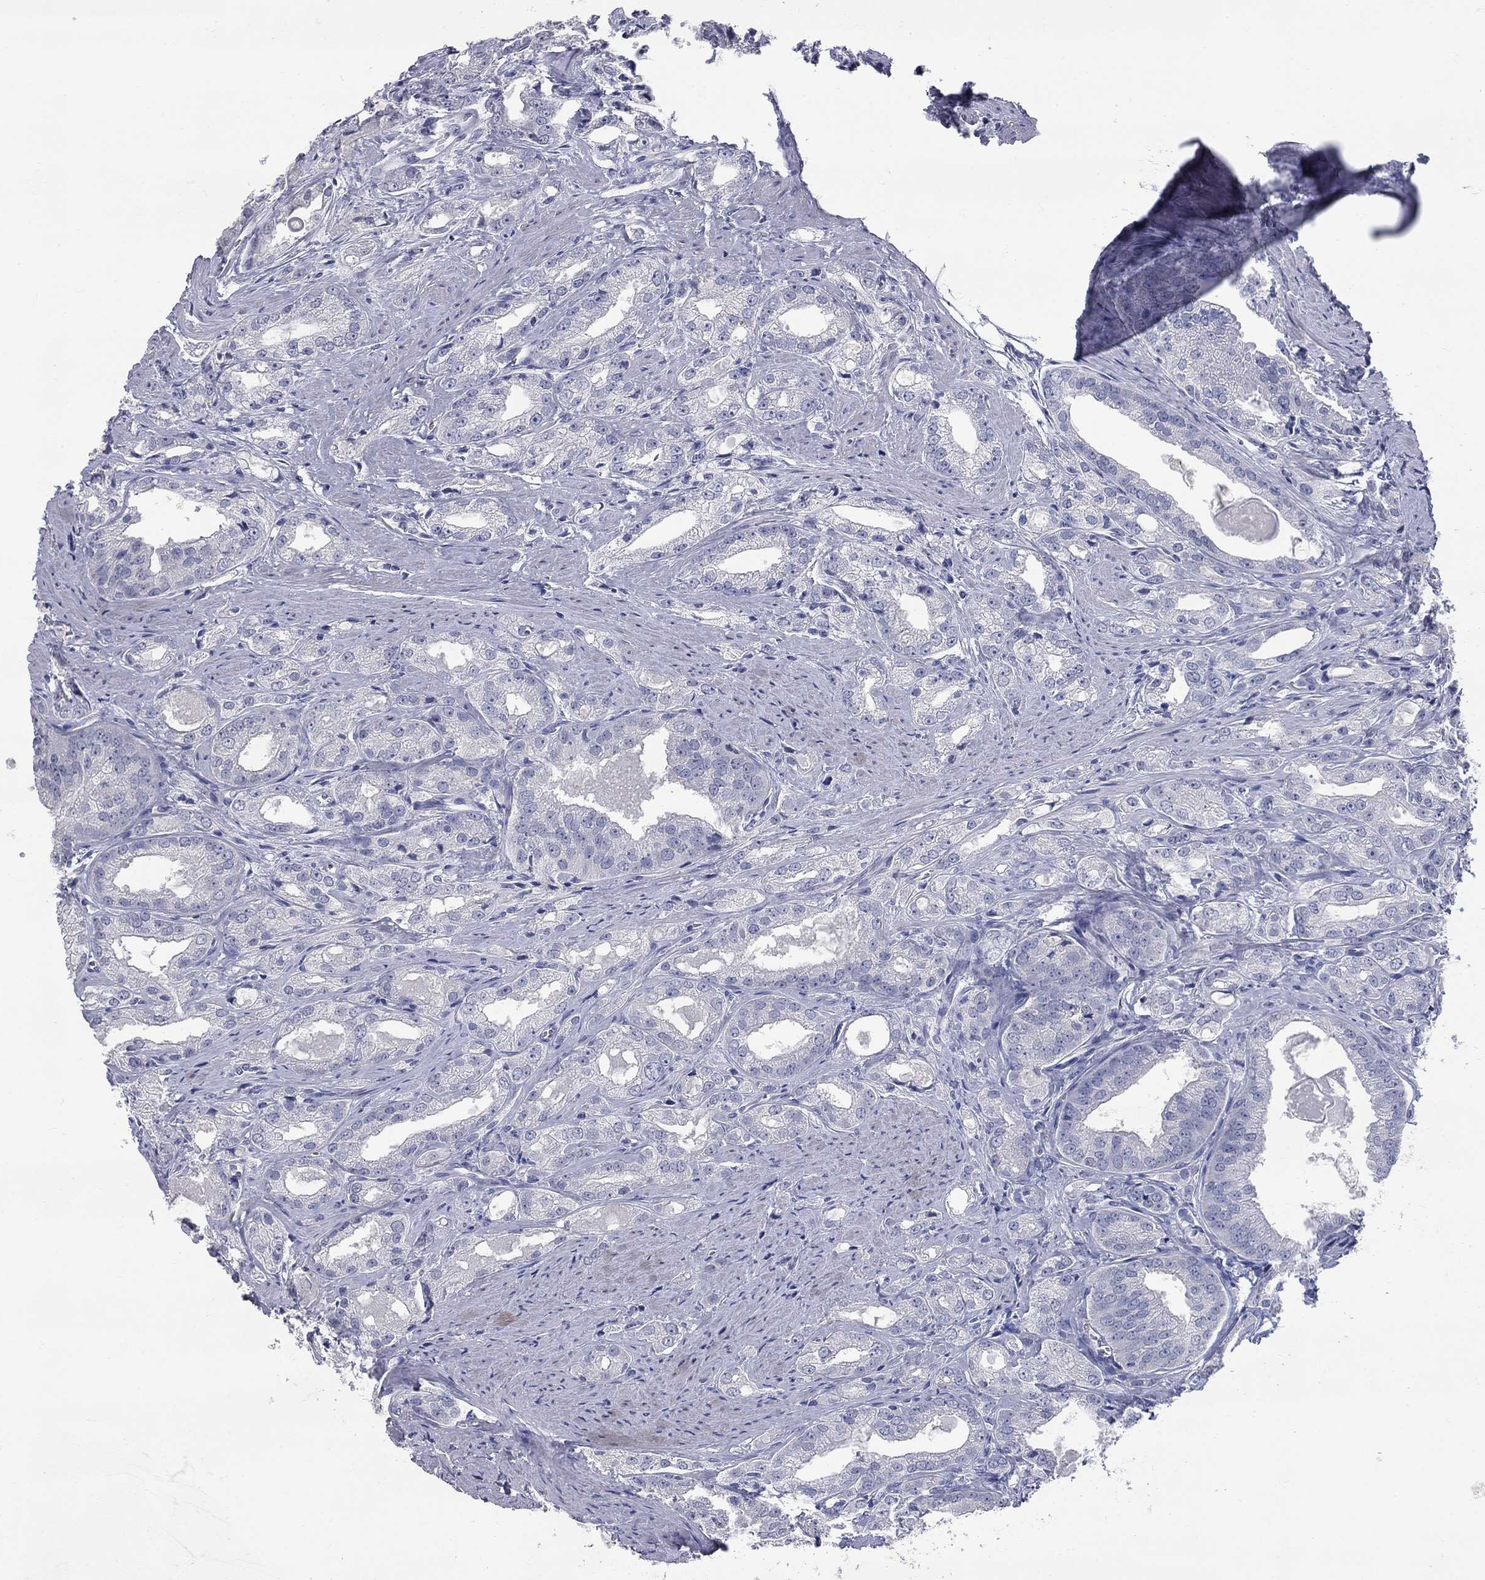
{"staining": {"intensity": "negative", "quantity": "none", "location": "none"}, "tissue": "prostate cancer", "cell_type": "Tumor cells", "image_type": "cancer", "snomed": [{"axis": "morphology", "description": "Adenocarcinoma, NOS"}, {"axis": "morphology", "description": "Adenocarcinoma, High grade"}, {"axis": "topography", "description": "Prostate"}], "caption": "There is no significant positivity in tumor cells of prostate cancer (adenocarcinoma (high-grade)).", "gene": "SYT12", "patient": {"sex": "male", "age": 70}}